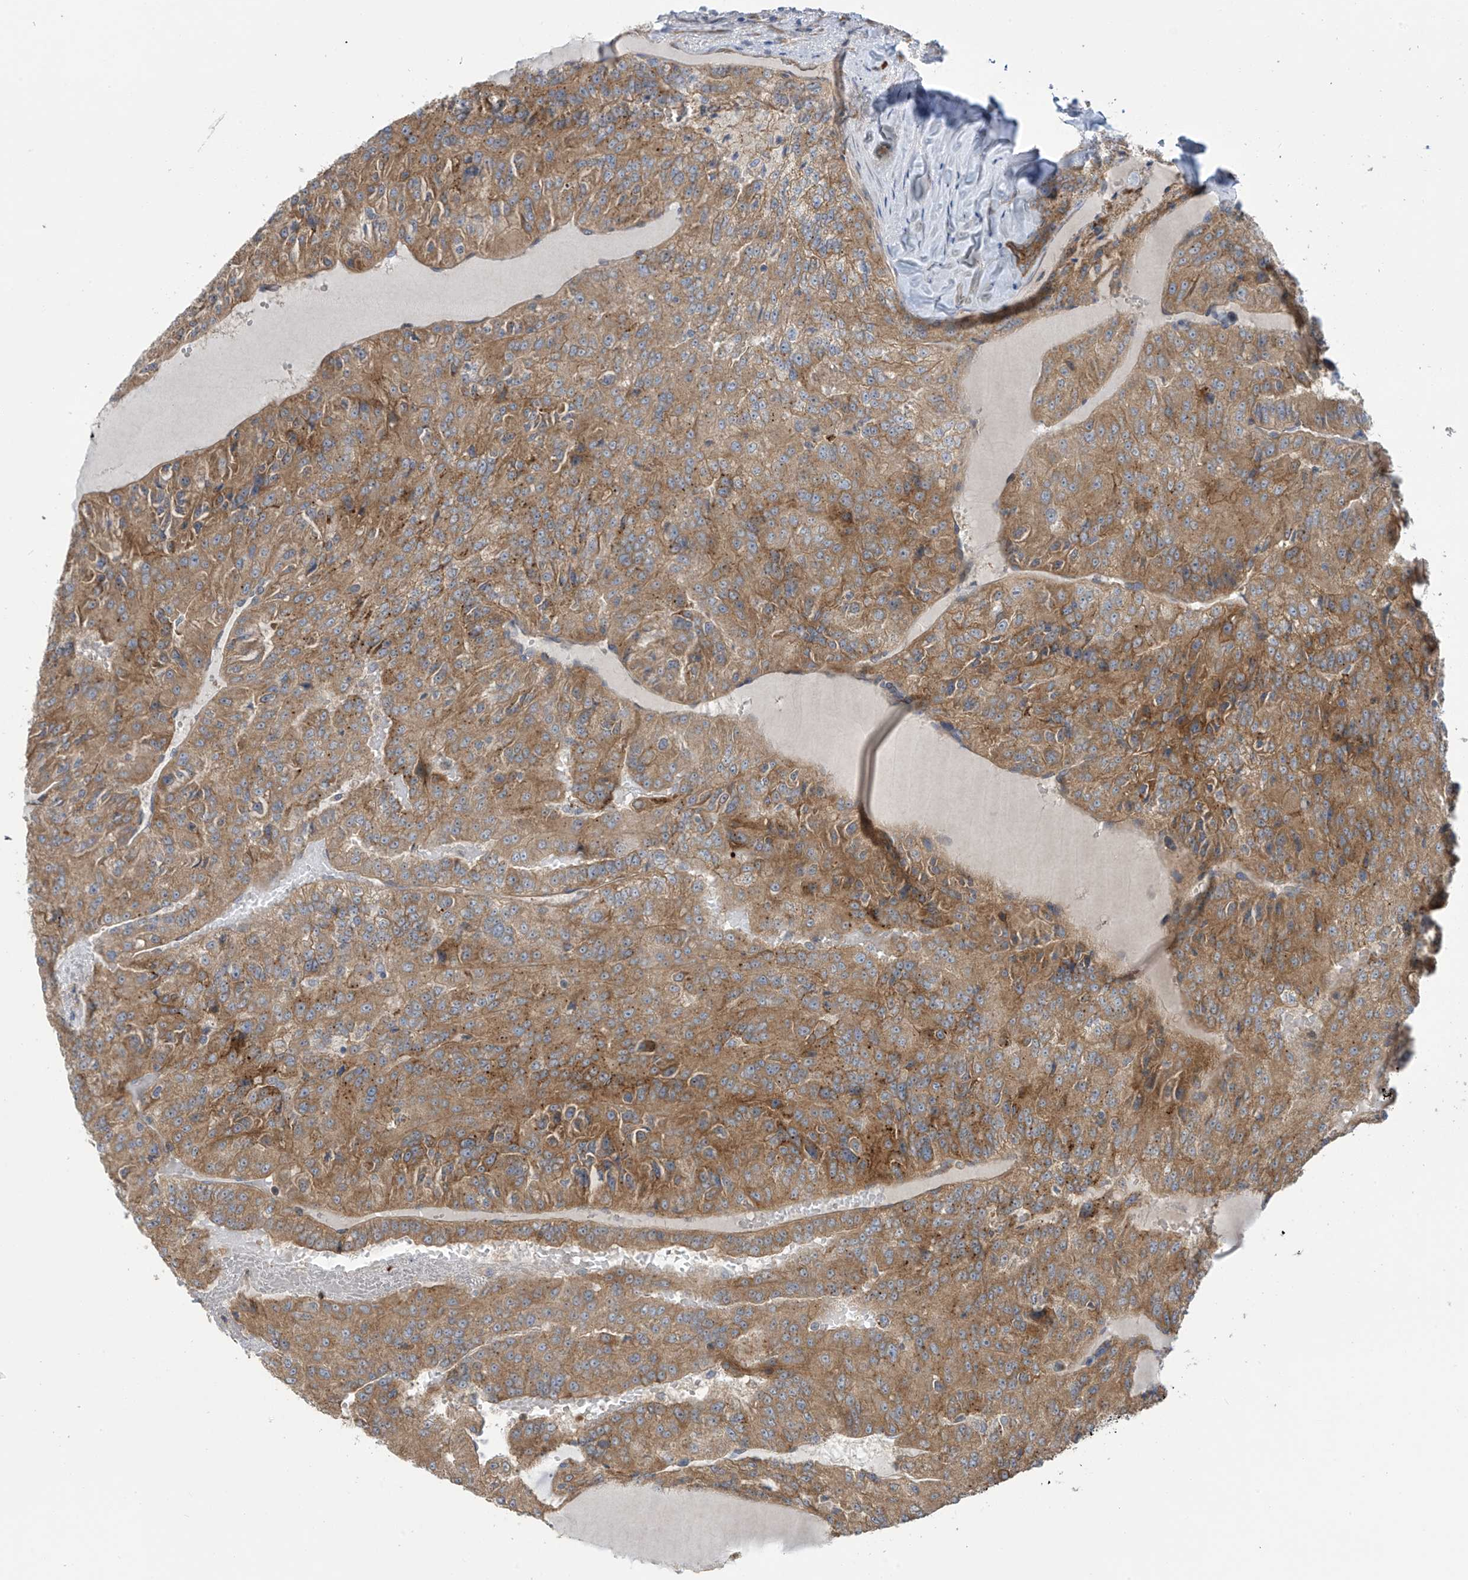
{"staining": {"intensity": "moderate", "quantity": ">75%", "location": "cytoplasmic/membranous"}, "tissue": "renal cancer", "cell_type": "Tumor cells", "image_type": "cancer", "snomed": [{"axis": "morphology", "description": "Adenocarcinoma, NOS"}, {"axis": "topography", "description": "Kidney"}], "caption": "The histopathology image reveals staining of renal cancer (adenocarcinoma), revealing moderate cytoplasmic/membranous protein positivity (brown color) within tumor cells. Immunohistochemistry stains the protein of interest in brown and the nuclei are stained blue.", "gene": "KIAA1522", "patient": {"sex": "female", "age": 63}}